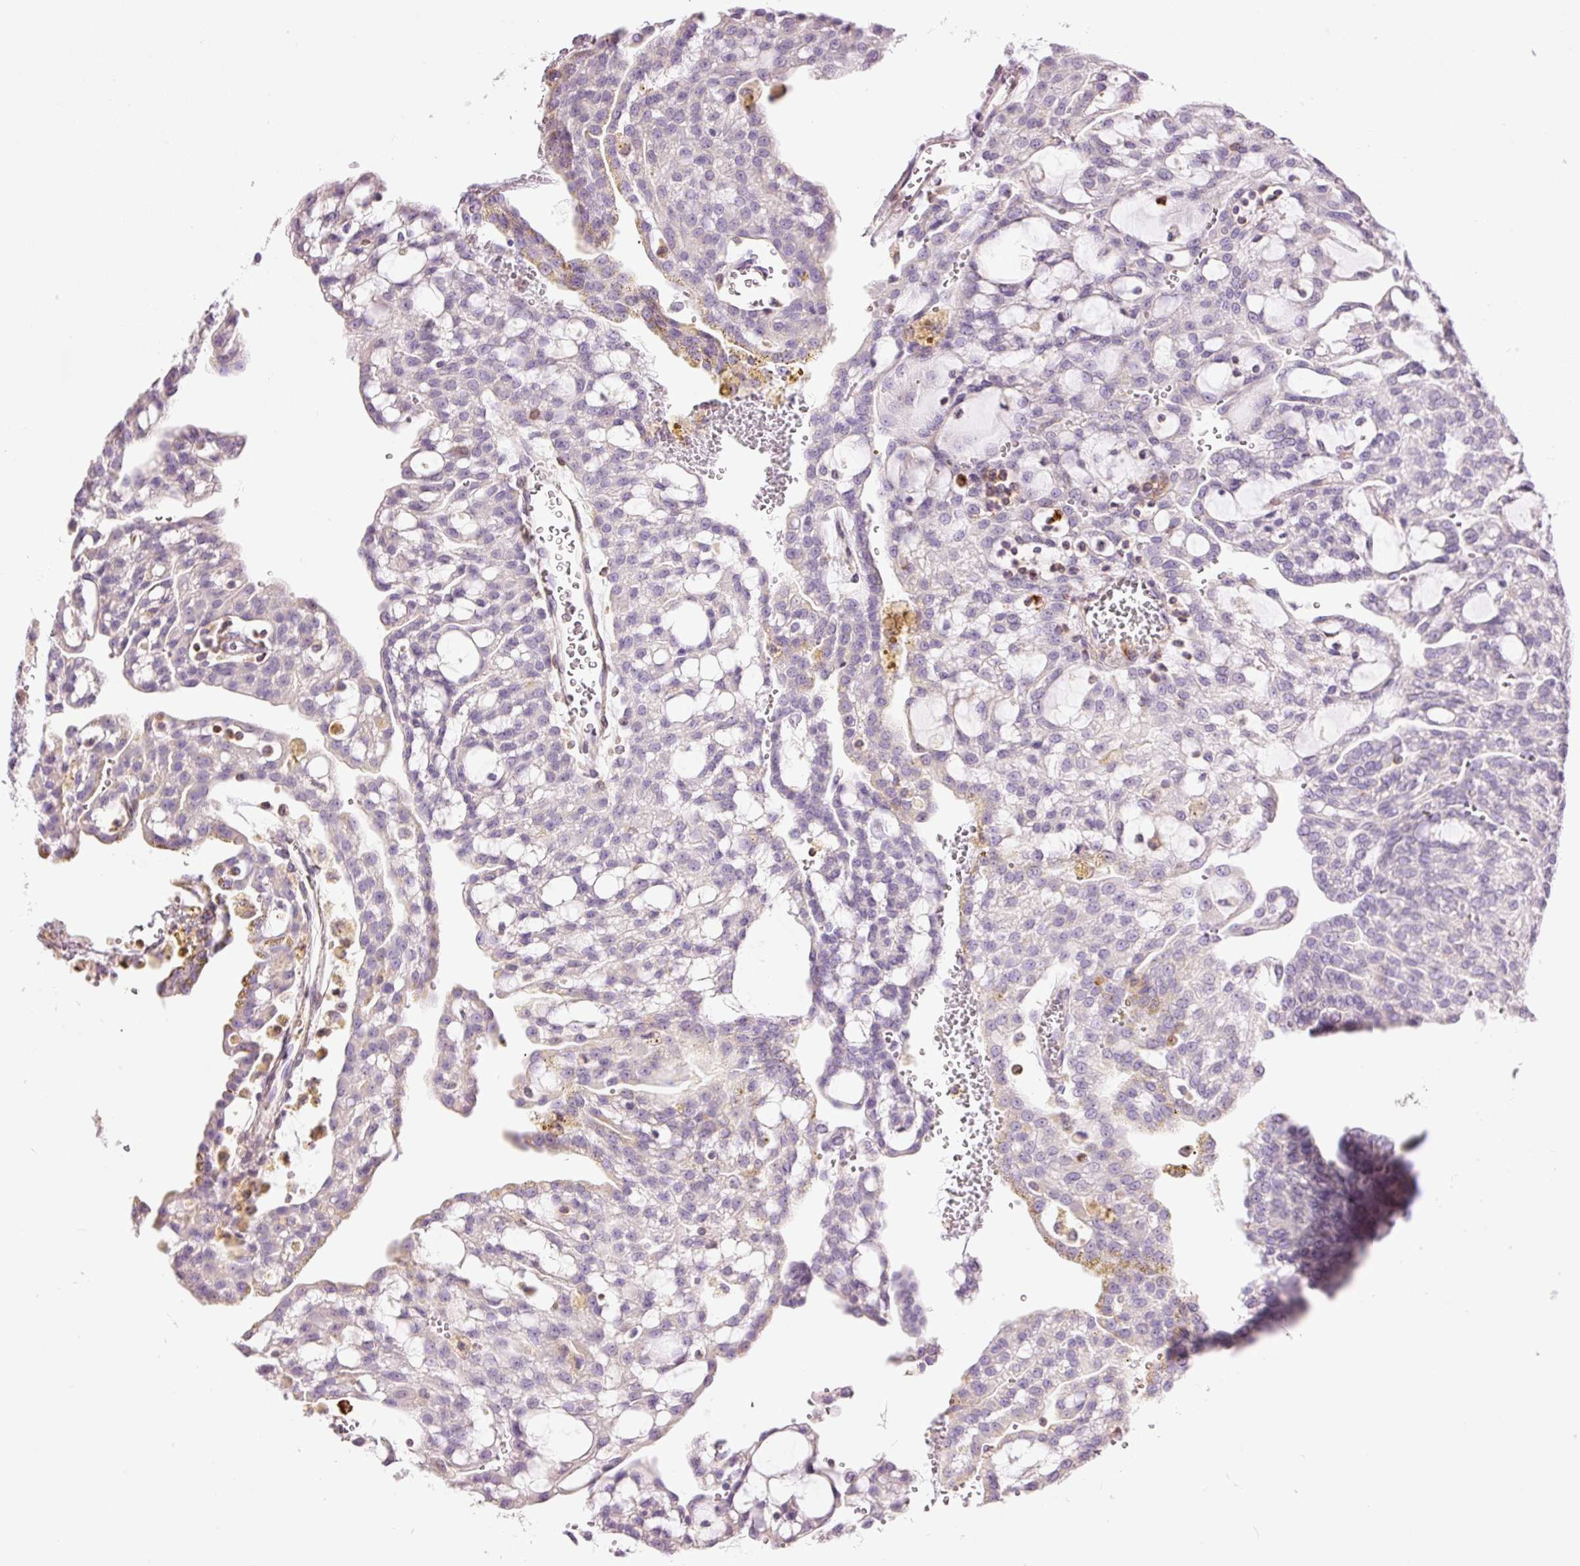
{"staining": {"intensity": "negative", "quantity": "none", "location": "none"}, "tissue": "renal cancer", "cell_type": "Tumor cells", "image_type": "cancer", "snomed": [{"axis": "morphology", "description": "Adenocarcinoma, NOS"}, {"axis": "topography", "description": "Kidney"}], "caption": "The micrograph reveals no significant staining in tumor cells of adenocarcinoma (renal). (DAB IHC with hematoxylin counter stain).", "gene": "DOK6", "patient": {"sex": "male", "age": 63}}